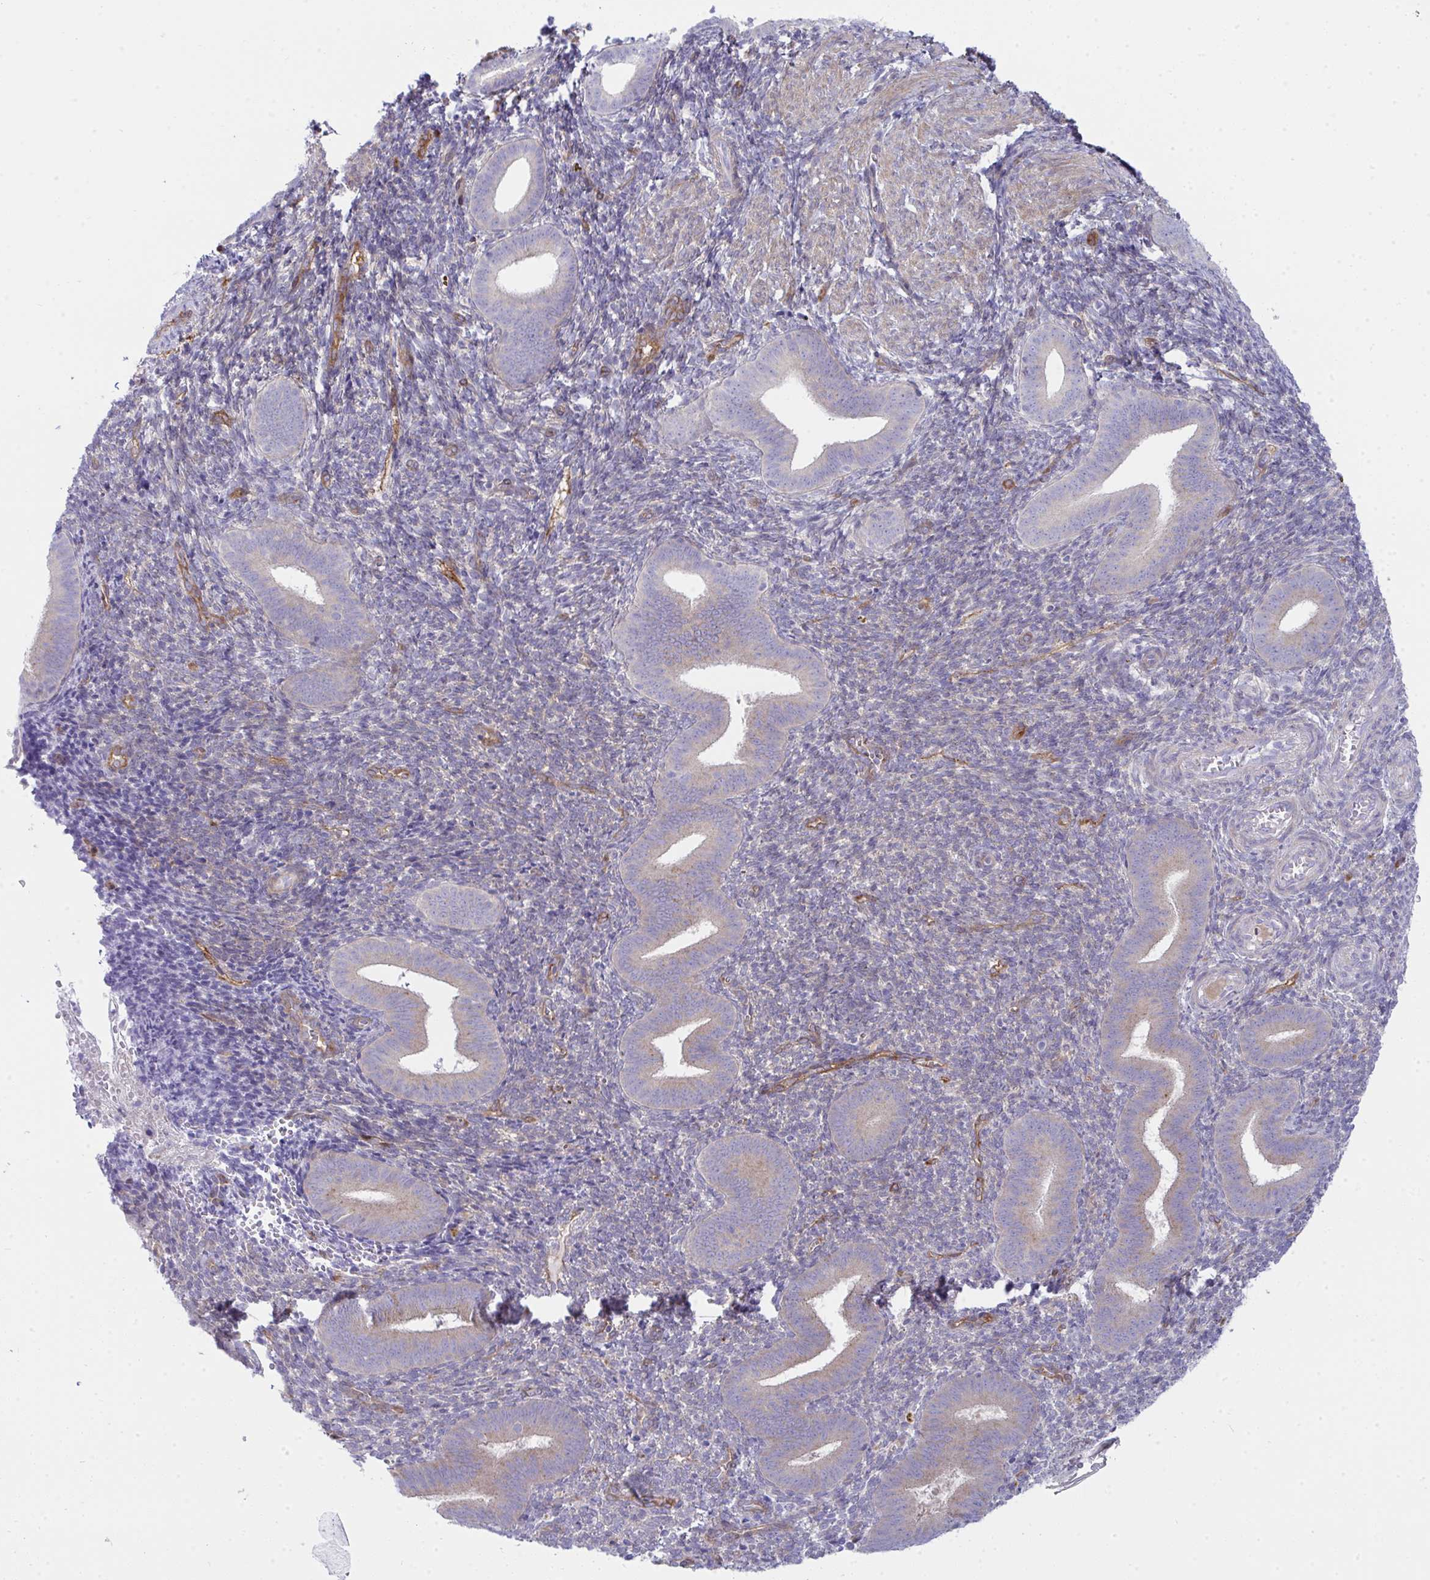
{"staining": {"intensity": "weak", "quantity": "<25%", "location": "cytoplasmic/membranous"}, "tissue": "endometrium", "cell_type": "Cells in endometrial stroma", "image_type": "normal", "snomed": [{"axis": "morphology", "description": "Normal tissue, NOS"}, {"axis": "topography", "description": "Endometrium"}], "caption": "Cells in endometrial stroma are negative for brown protein staining in normal endometrium. The staining was performed using DAB to visualize the protein expression in brown, while the nuclei were stained in blue with hematoxylin (Magnification: 20x).", "gene": "GAB1", "patient": {"sex": "female", "age": 25}}